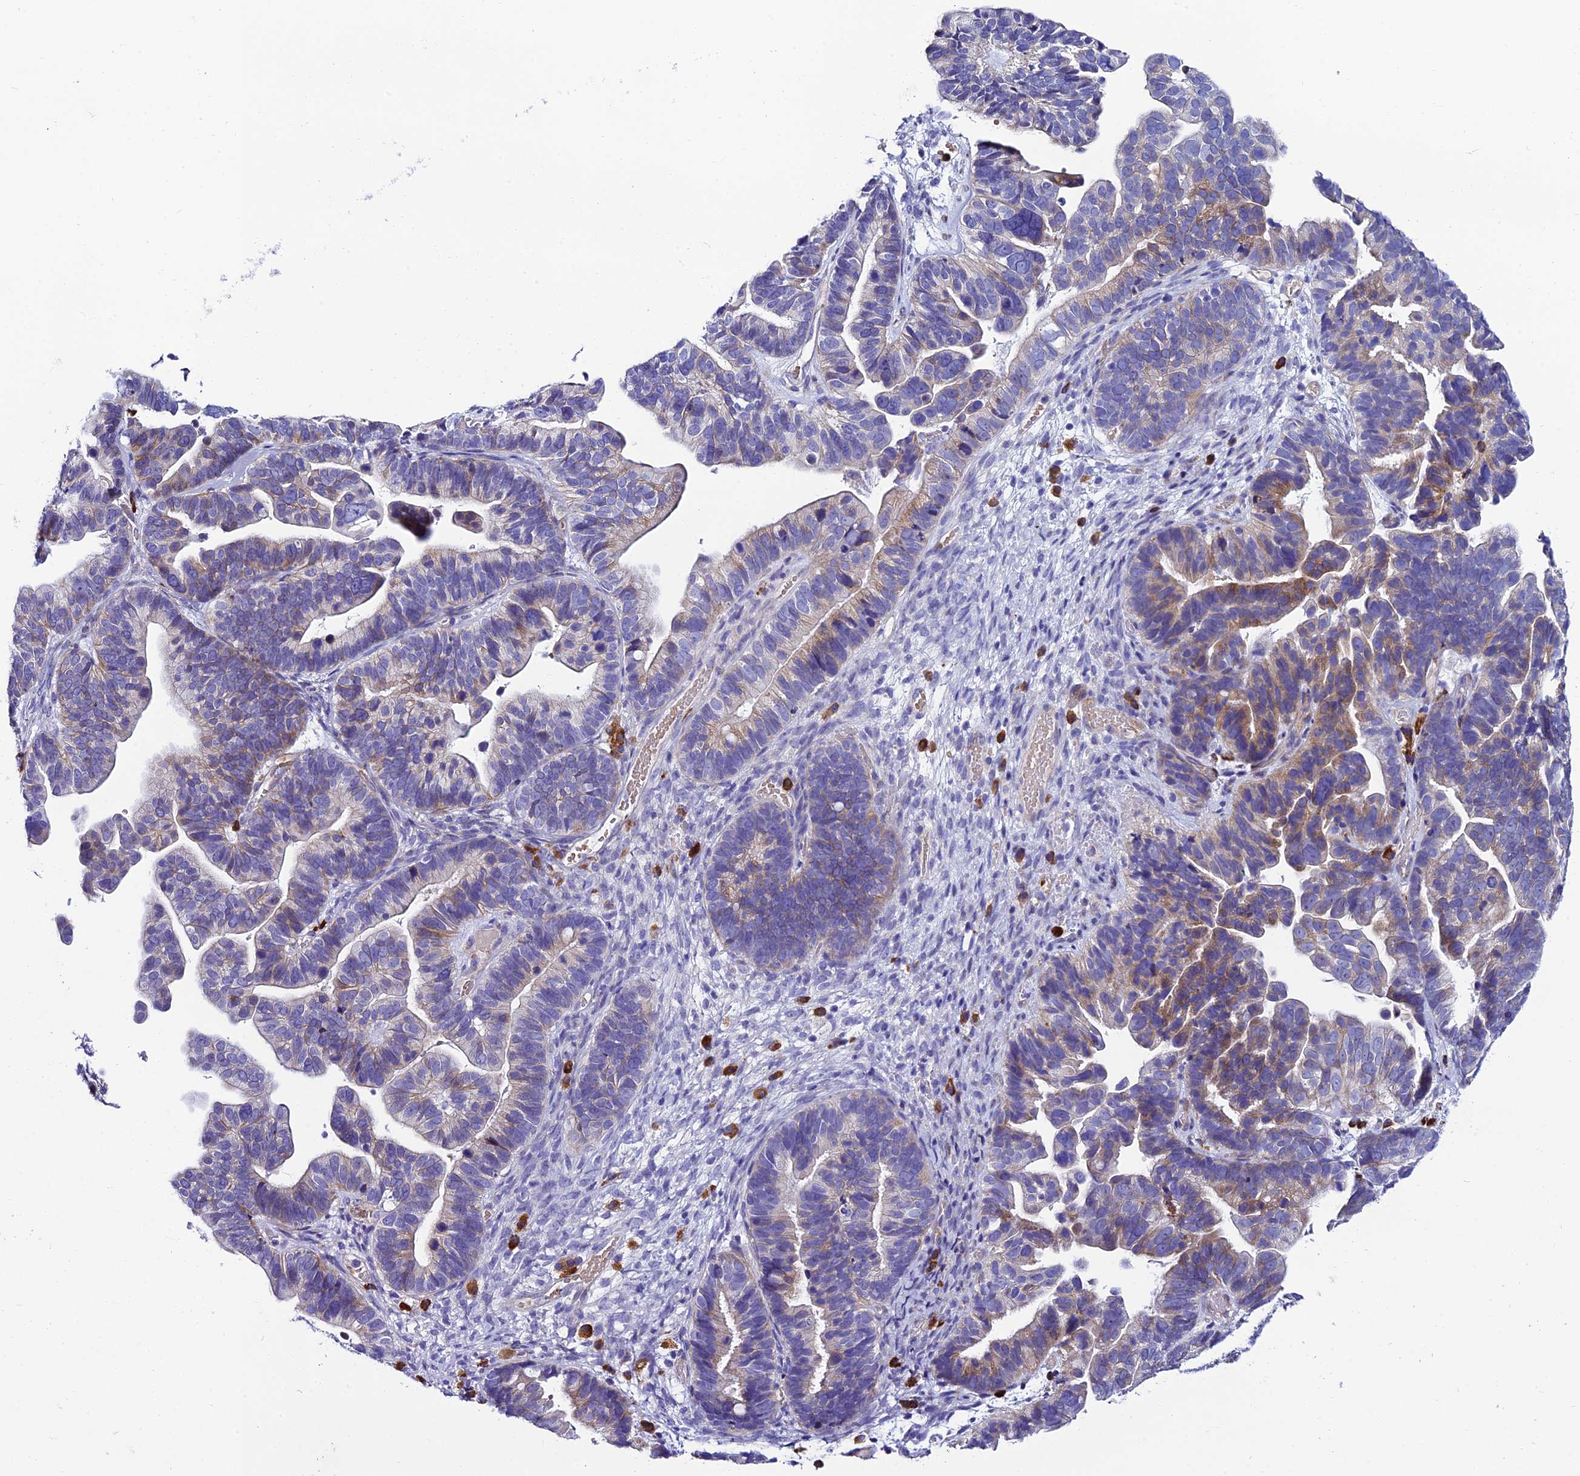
{"staining": {"intensity": "moderate", "quantity": "<25%", "location": "cytoplasmic/membranous"}, "tissue": "ovarian cancer", "cell_type": "Tumor cells", "image_type": "cancer", "snomed": [{"axis": "morphology", "description": "Cystadenocarcinoma, serous, NOS"}, {"axis": "topography", "description": "Ovary"}], "caption": "Immunohistochemistry (IHC) (DAB (3,3'-diaminobenzidine)) staining of ovarian cancer (serous cystadenocarcinoma) shows moderate cytoplasmic/membranous protein expression in about <25% of tumor cells.", "gene": "MACIR", "patient": {"sex": "female", "age": 56}}